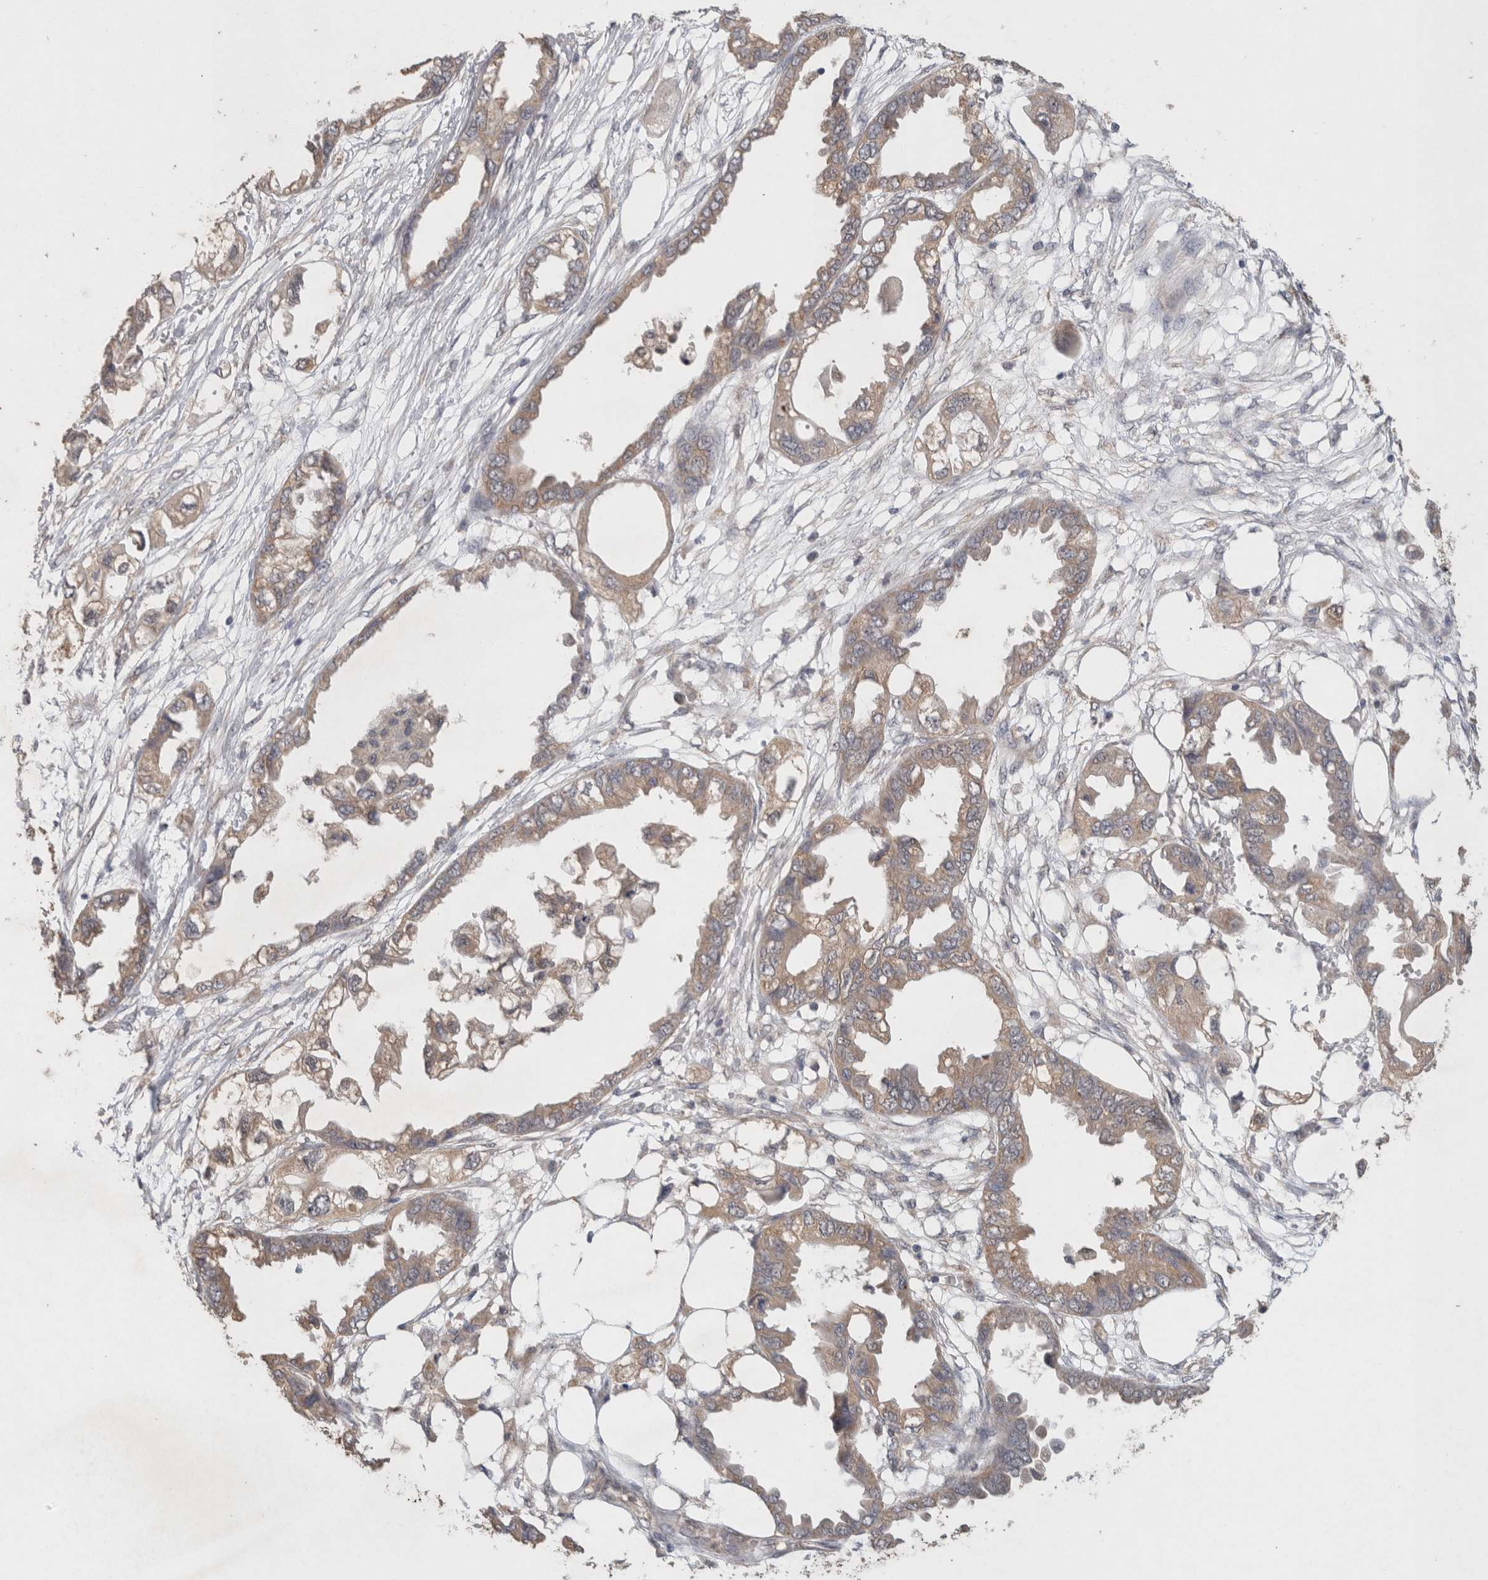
{"staining": {"intensity": "moderate", "quantity": ">75%", "location": "cytoplasmic/membranous"}, "tissue": "endometrial cancer", "cell_type": "Tumor cells", "image_type": "cancer", "snomed": [{"axis": "morphology", "description": "Adenocarcinoma, NOS"}, {"axis": "morphology", "description": "Adenocarcinoma, metastatic, NOS"}, {"axis": "topography", "description": "Adipose tissue"}, {"axis": "topography", "description": "Endometrium"}], "caption": "Metastatic adenocarcinoma (endometrial) stained for a protein (brown) demonstrates moderate cytoplasmic/membranous positive staining in approximately >75% of tumor cells.", "gene": "RAB14", "patient": {"sex": "female", "age": 67}}